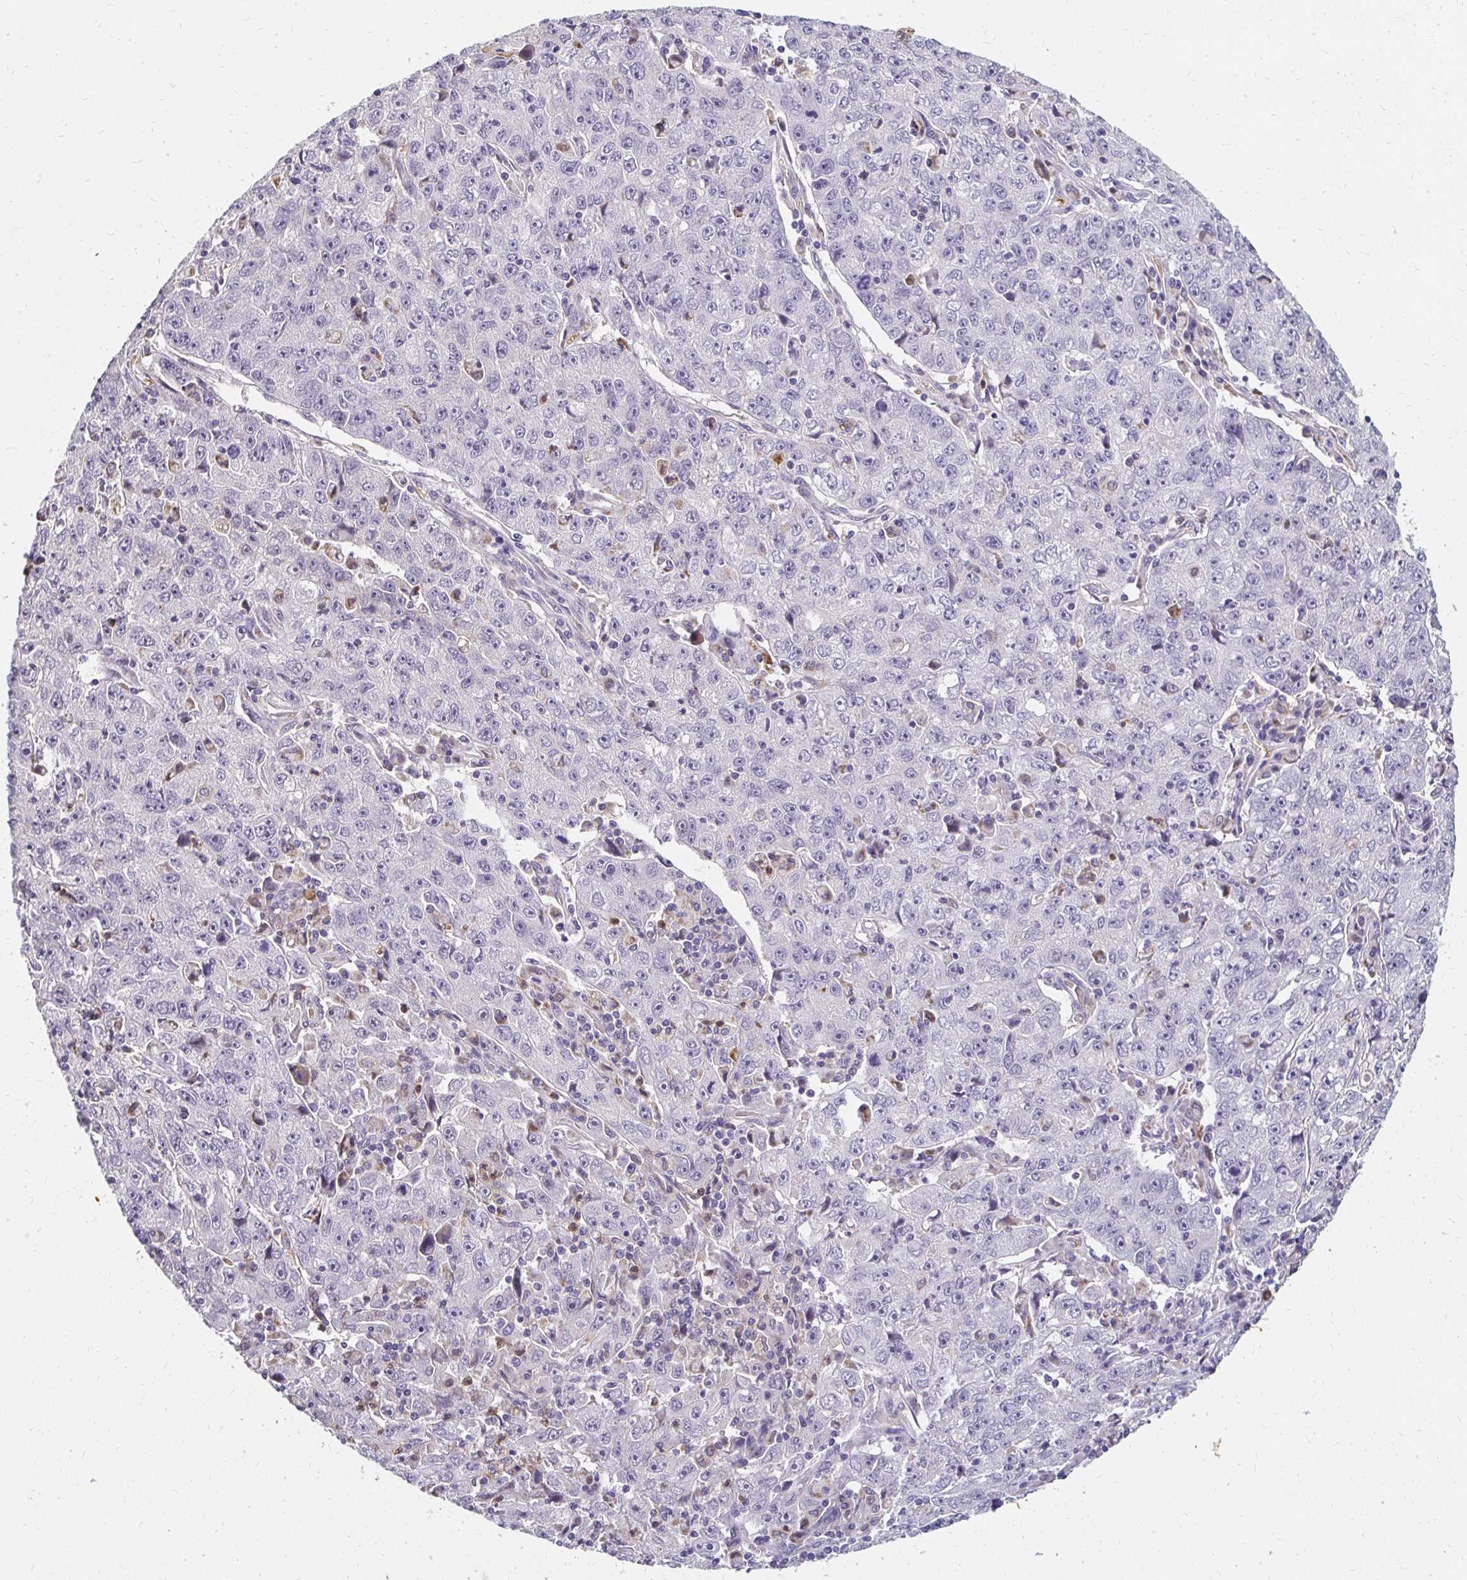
{"staining": {"intensity": "negative", "quantity": "none", "location": "none"}, "tissue": "lung cancer", "cell_type": "Tumor cells", "image_type": "cancer", "snomed": [{"axis": "morphology", "description": "Normal morphology"}, {"axis": "morphology", "description": "Adenocarcinoma, NOS"}, {"axis": "topography", "description": "Lymph node"}, {"axis": "topography", "description": "Lung"}], "caption": "Adenocarcinoma (lung) was stained to show a protein in brown. There is no significant expression in tumor cells.", "gene": "GK2", "patient": {"sex": "female", "age": 57}}